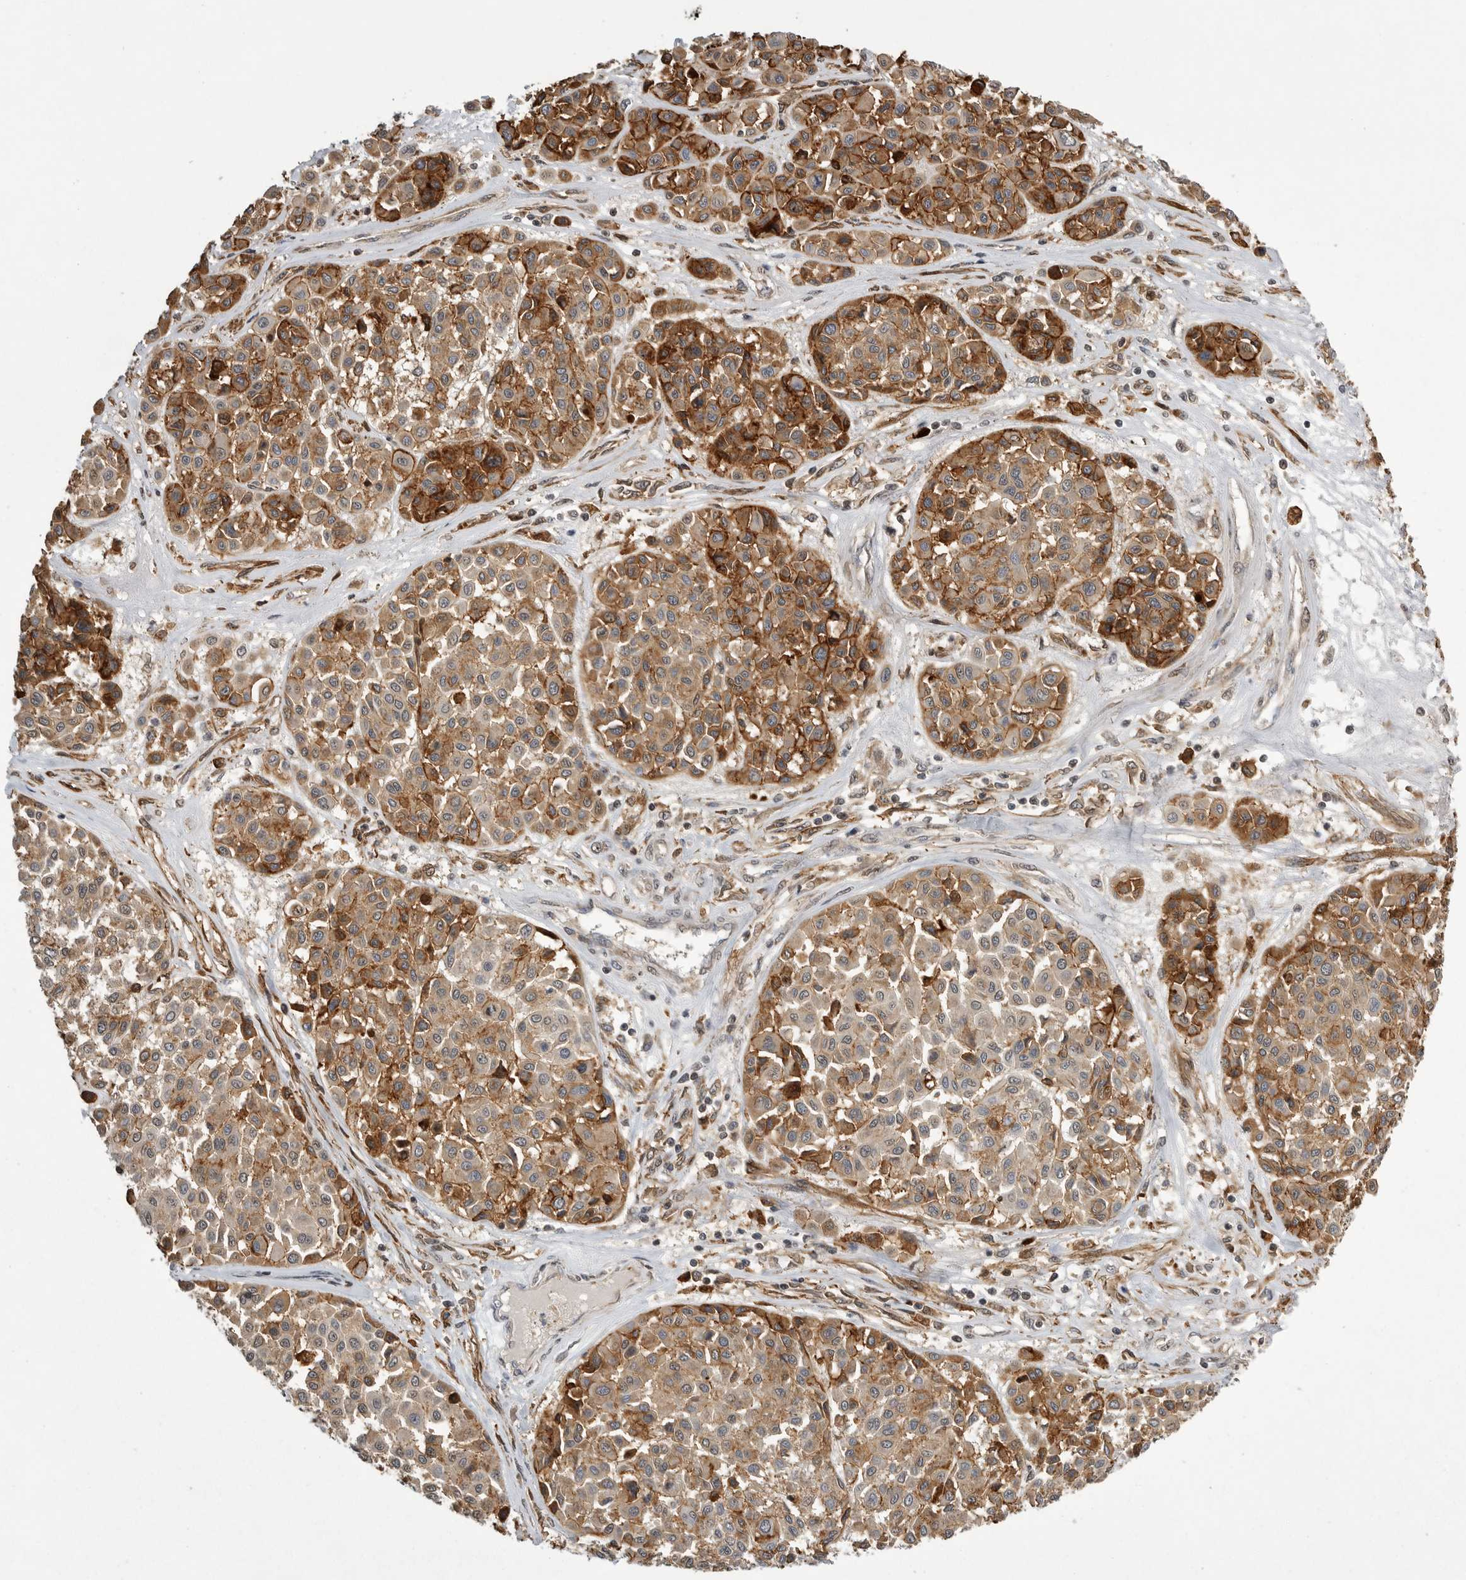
{"staining": {"intensity": "moderate", "quantity": ">75%", "location": "cytoplasmic/membranous"}, "tissue": "melanoma", "cell_type": "Tumor cells", "image_type": "cancer", "snomed": [{"axis": "morphology", "description": "Malignant melanoma, Metastatic site"}, {"axis": "topography", "description": "Soft tissue"}], "caption": "Protein expression analysis of malignant melanoma (metastatic site) reveals moderate cytoplasmic/membranous positivity in approximately >75% of tumor cells.", "gene": "NECTIN1", "patient": {"sex": "male", "age": 41}}